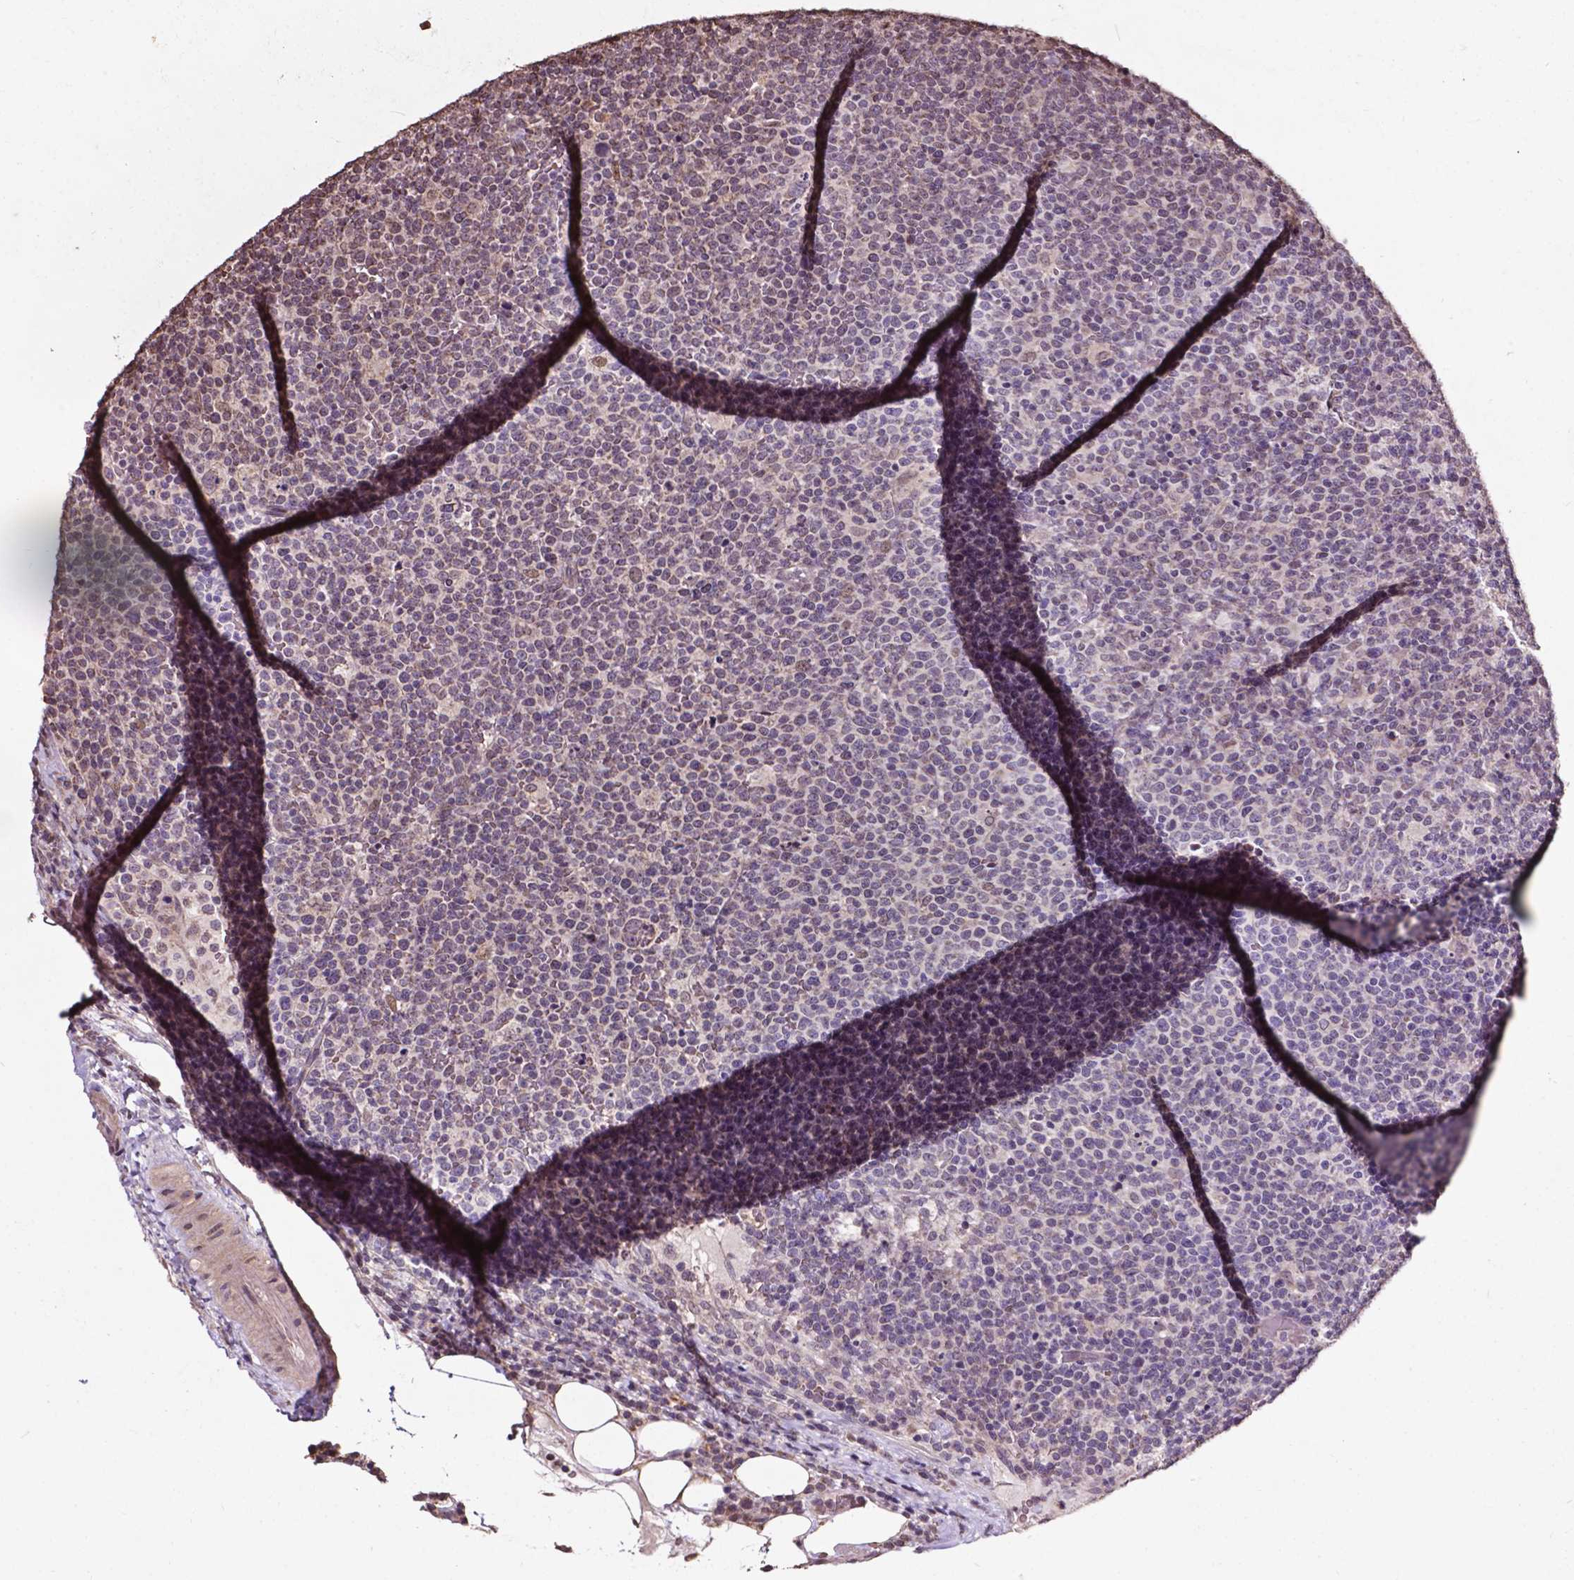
{"staining": {"intensity": "negative", "quantity": "none", "location": "none"}, "tissue": "lymphoma", "cell_type": "Tumor cells", "image_type": "cancer", "snomed": [{"axis": "morphology", "description": "Malignant lymphoma, non-Hodgkin's type, High grade"}, {"axis": "topography", "description": "Lymph node"}], "caption": "Human lymphoma stained for a protein using immunohistochemistry displays no staining in tumor cells.", "gene": "GLRA2", "patient": {"sex": "male", "age": 61}}